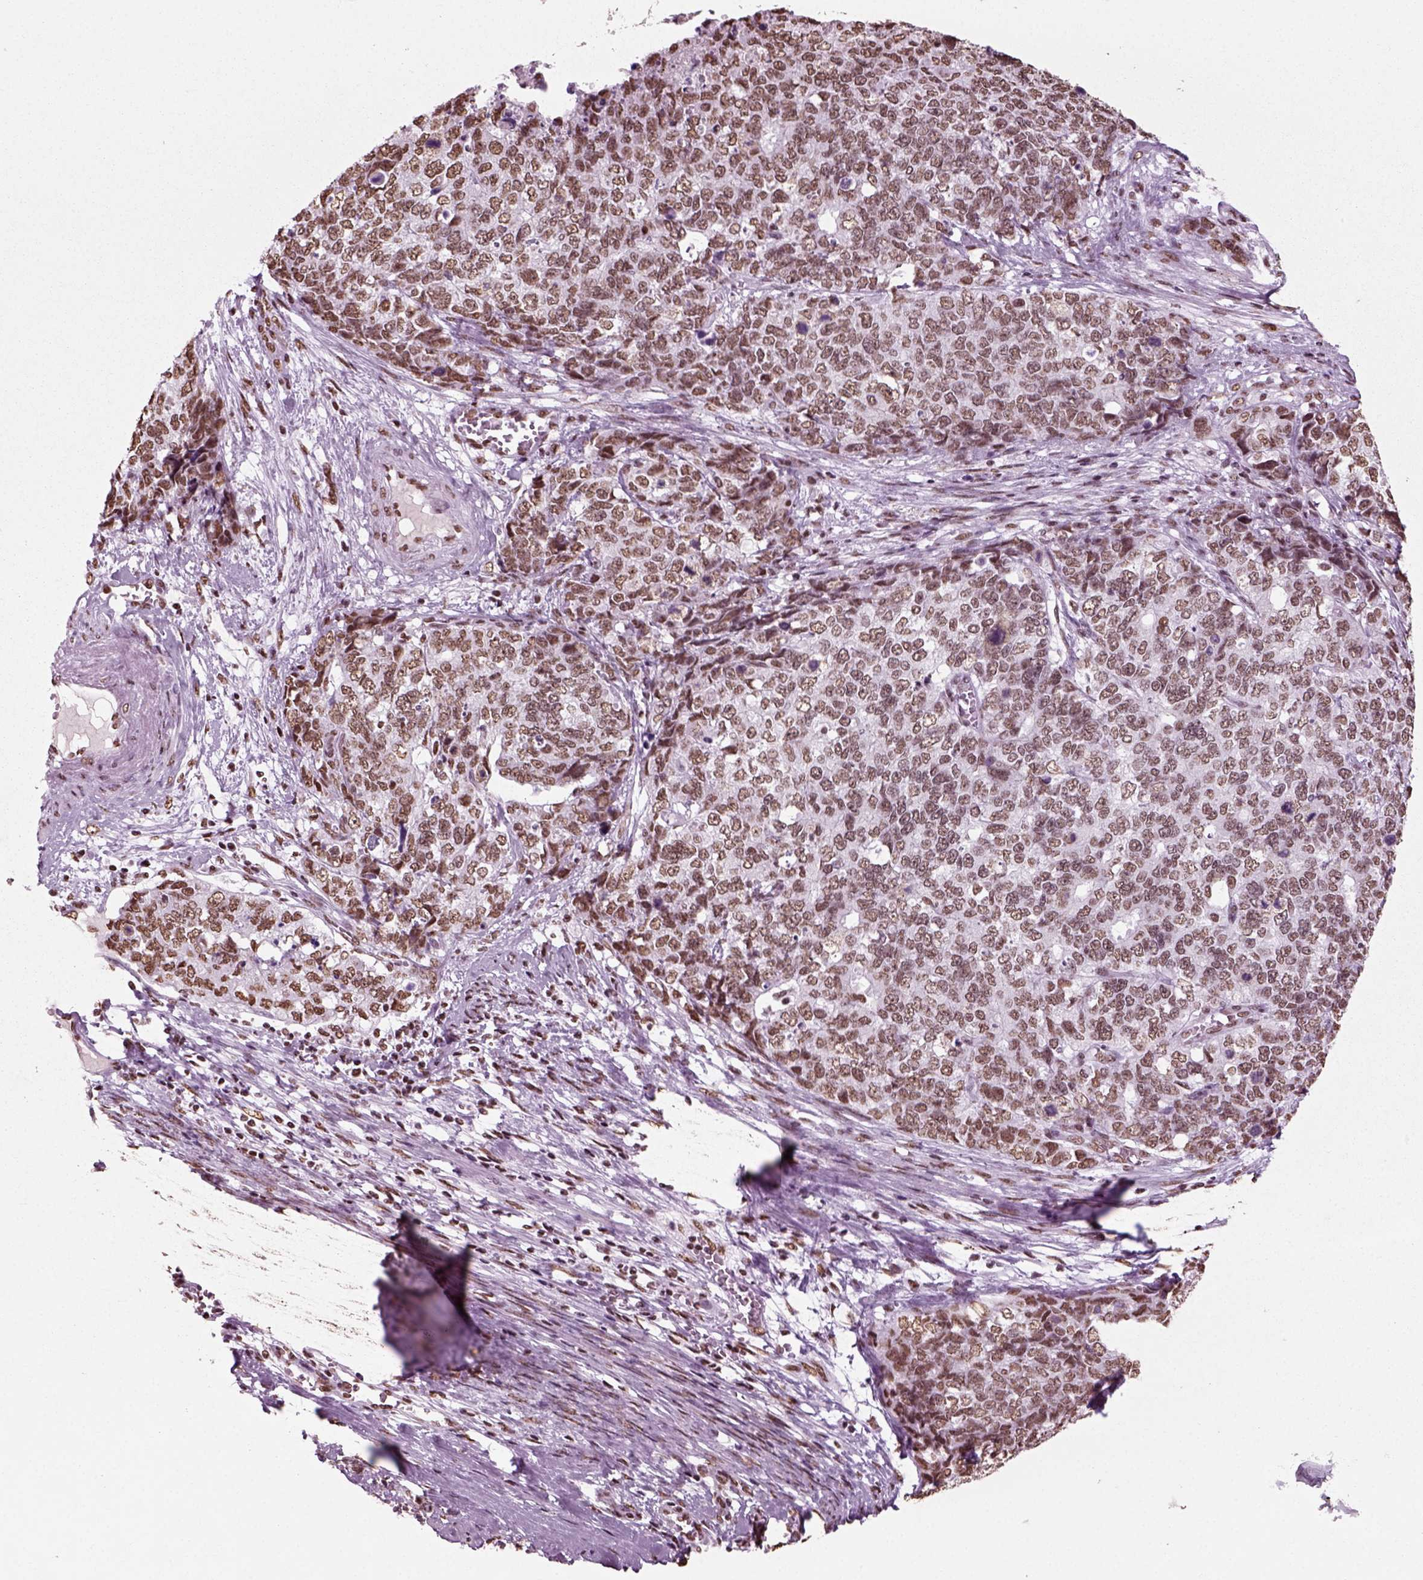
{"staining": {"intensity": "moderate", "quantity": ">75%", "location": "nuclear"}, "tissue": "cervical cancer", "cell_type": "Tumor cells", "image_type": "cancer", "snomed": [{"axis": "morphology", "description": "Squamous cell carcinoma, NOS"}, {"axis": "topography", "description": "Cervix"}], "caption": "Tumor cells display medium levels of moderate nuclear staining in approximately >75% of cells in human cervical cancer (squamous cell carcinoma). (Brightfield microscopy of DAB IHC at high magnification).", "gene": "POLR1H", "patient": {"sex": "female", "age": 63}}